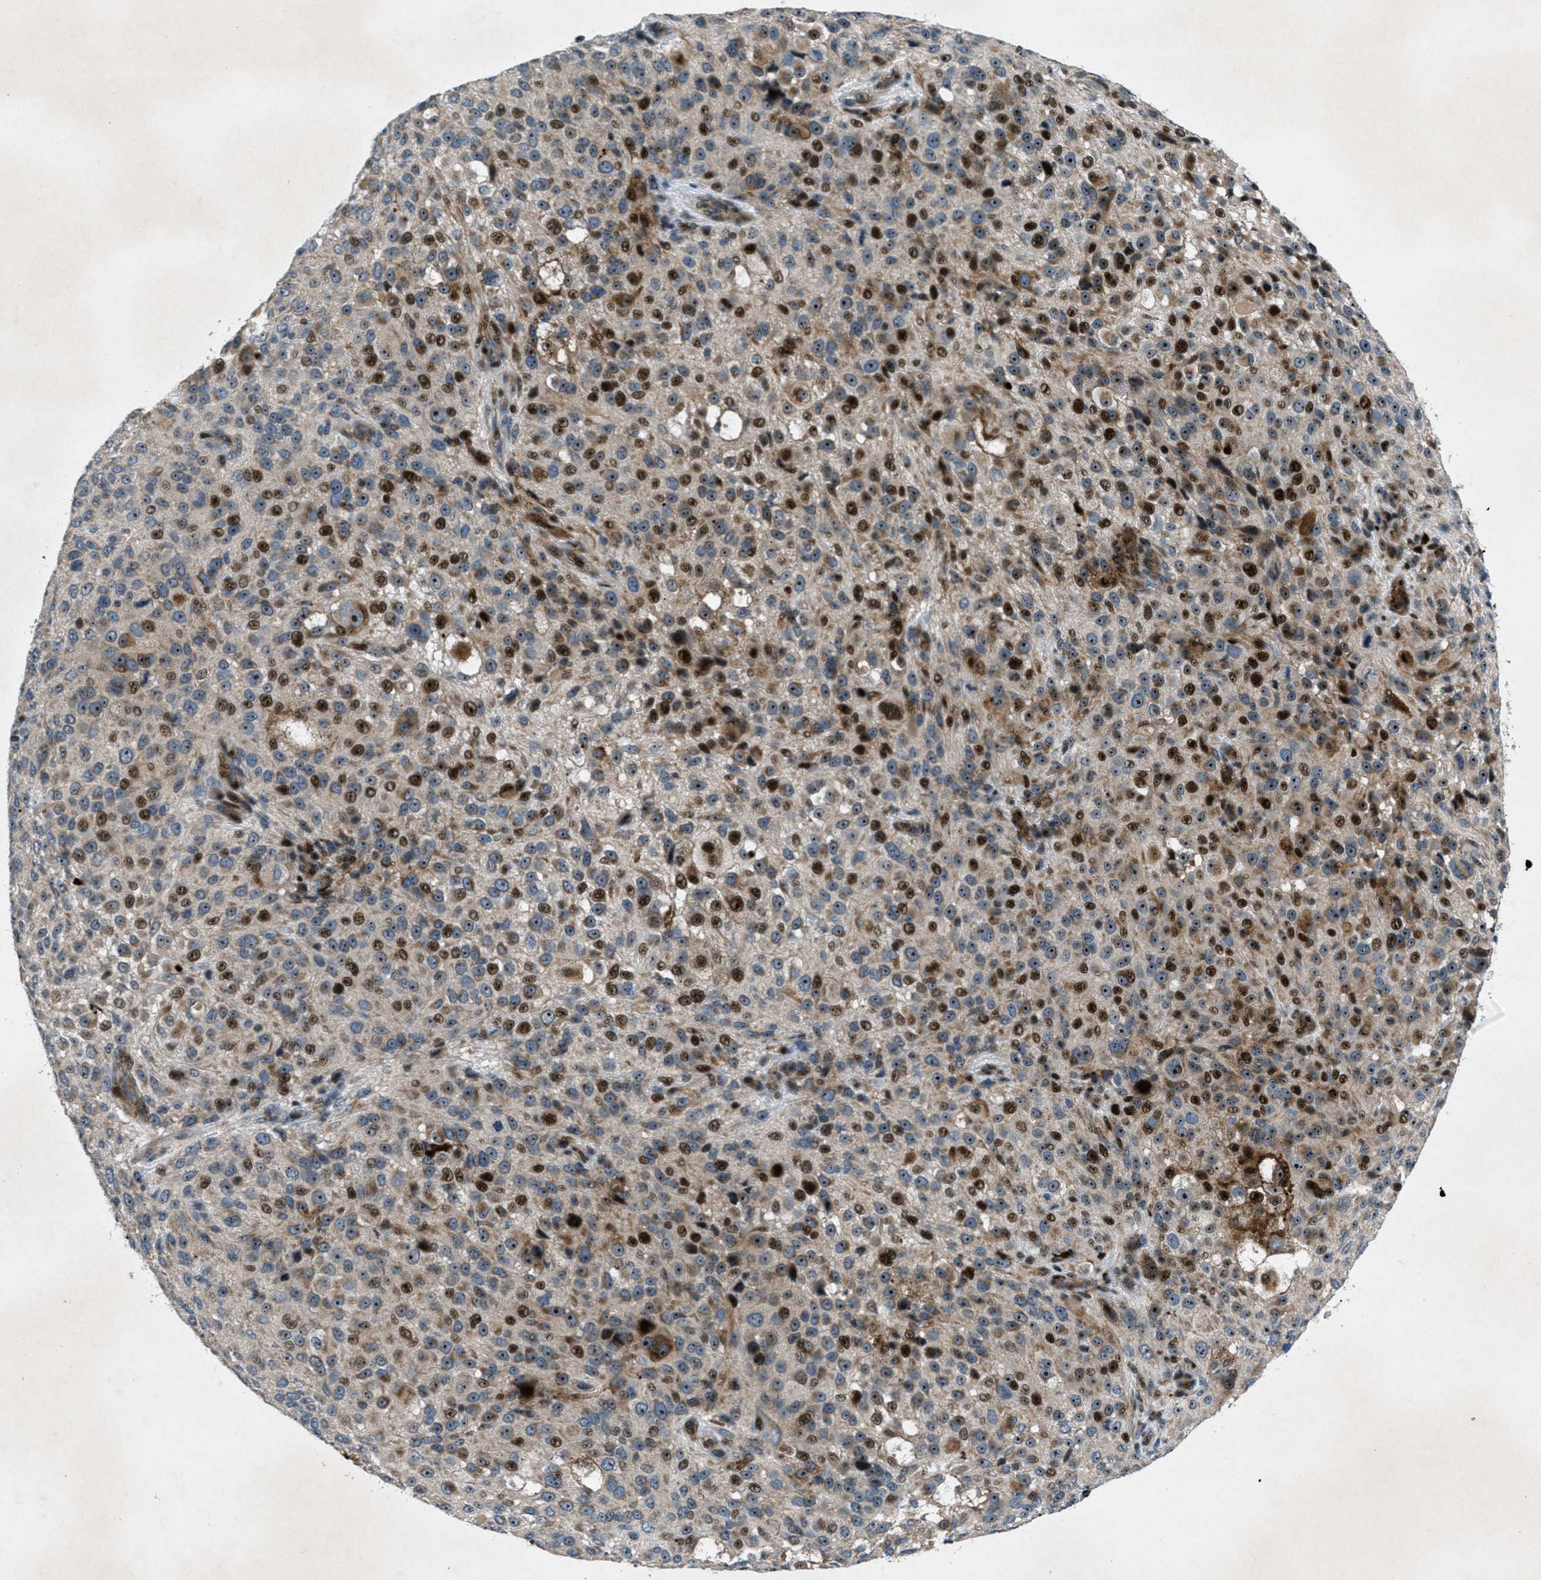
{"staining": {"intensity": "strong", "quantity": "25%-75%", "location": "cytoplasmic/membranous,nuclear"}, "tissue": "melanoma", "cell_type": "Tumor cells", "image_type": "cancer", "snomed": [{"axis": "morphology", "description": "Necrosis, NOS"}, {"axis": "morphology", "description": "Malignant melanoma, NOS"}, {"axis": "topography", "description": "Skin"}], "caption": "DAB immunohistochemical staining of human malignant melanoma exhibits strong cytoplasmic/membranous and nuclear protein expression in approximately 25%-75% of tumor cells. The staining was performed using DAB to visualize the protein expression in brown, while the nuclei were stained in blue with hematoxylin (Magnification: 20x).", "gene": "CLEC2D", "patient": {"sex": "female", "age": 87}}